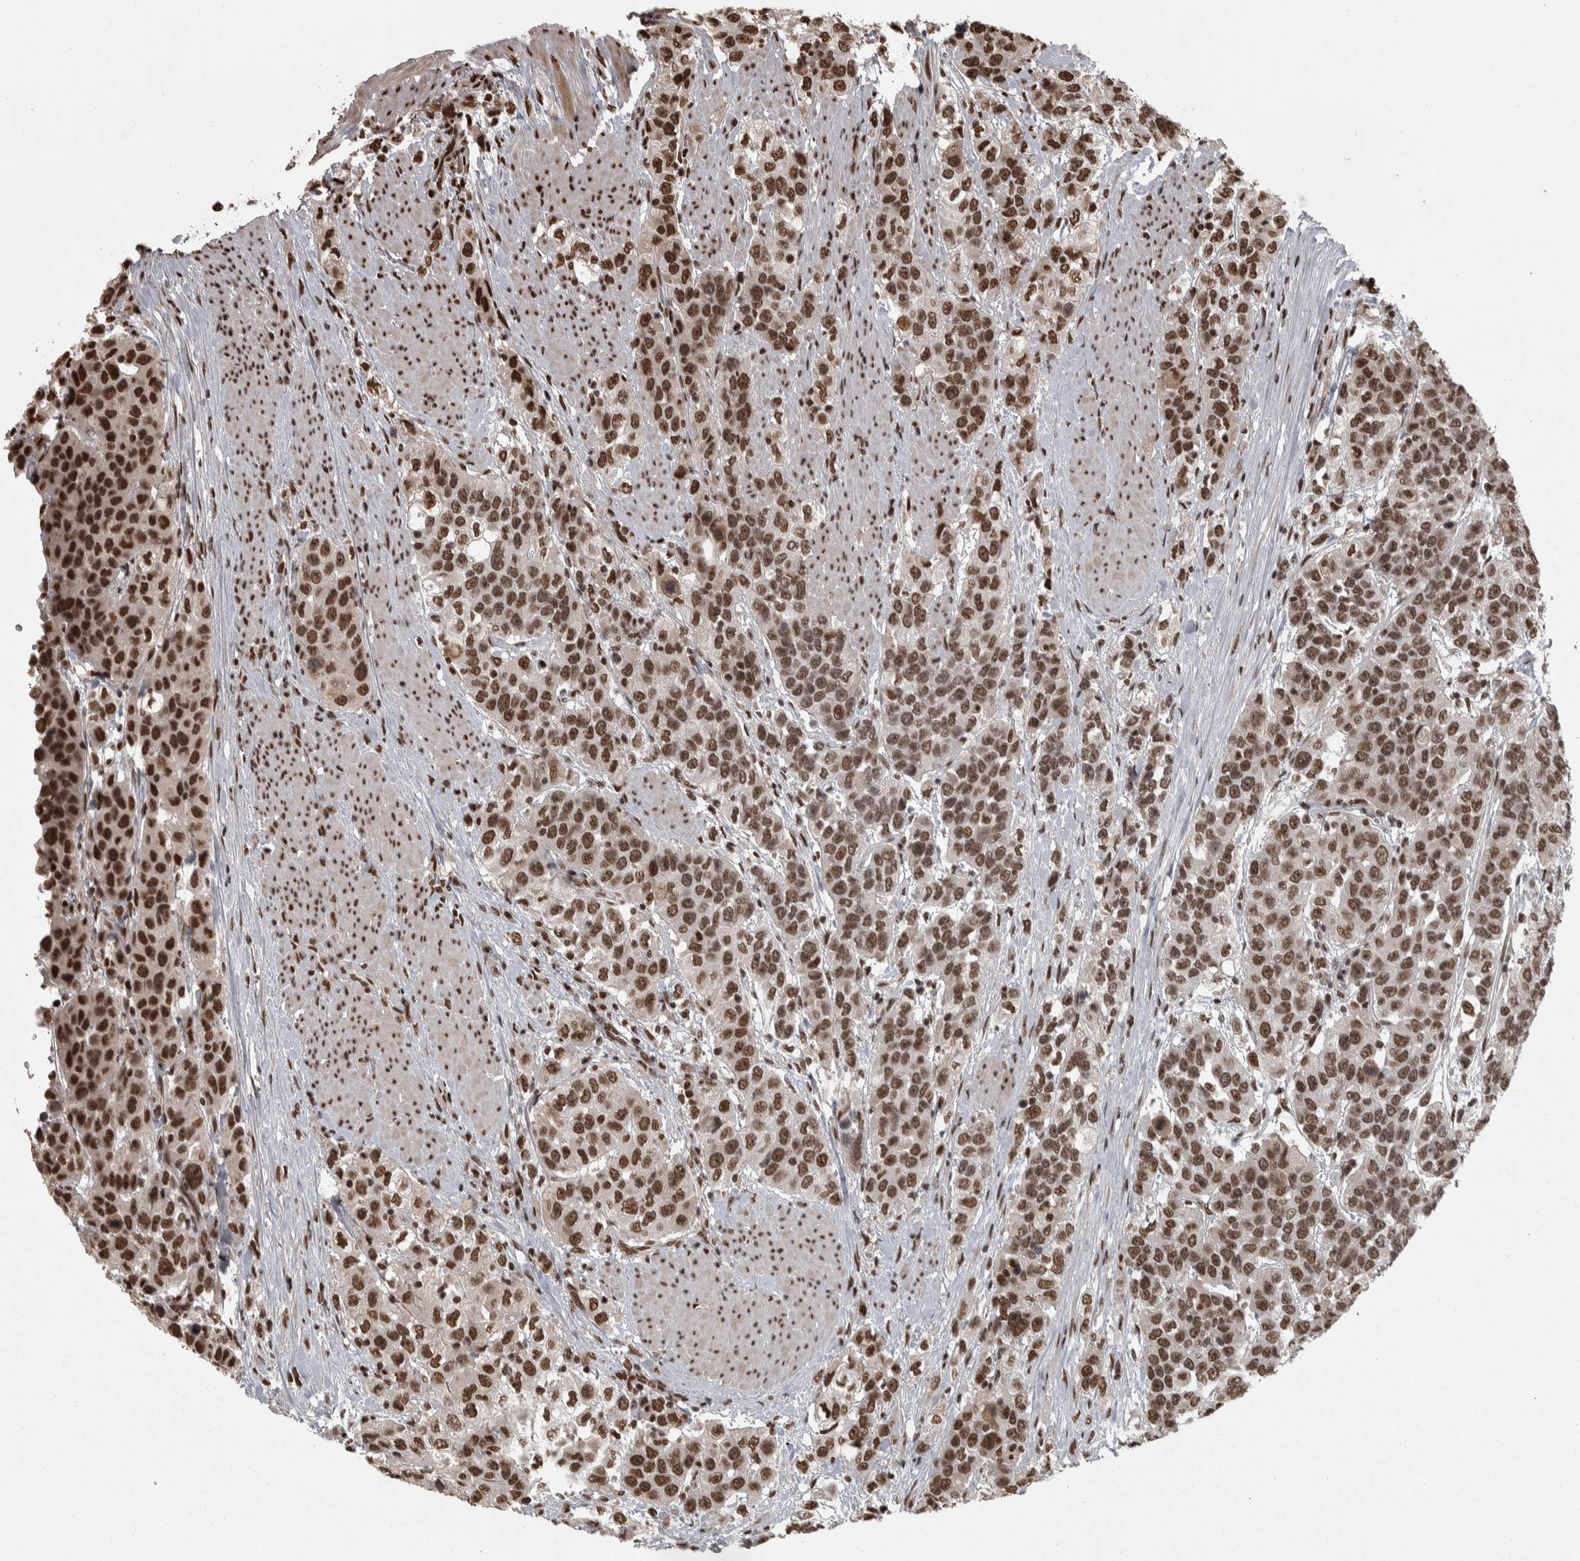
{"staining": {"intensity": "strong", "quantity": ">75%", "location": "nuclear"}, "tissue": "urothelial cancer", "cell_type": "Tumor cells", "image_type": "cancer", "snomed": [{"axis": "morphology", "description": "Urothelial carcinoma, High grade"}, {"axis": "topography", "description": "Urinary bladder"}], "caption": "About >75% of tumor cells in human urothelial carcinoma (high-grade) exhibit strong nuclear protein expression as visualized by brown immunohistochemical staining.", "gene": "ZFHX4", "patient": {"sex": "female", "age": 80}}